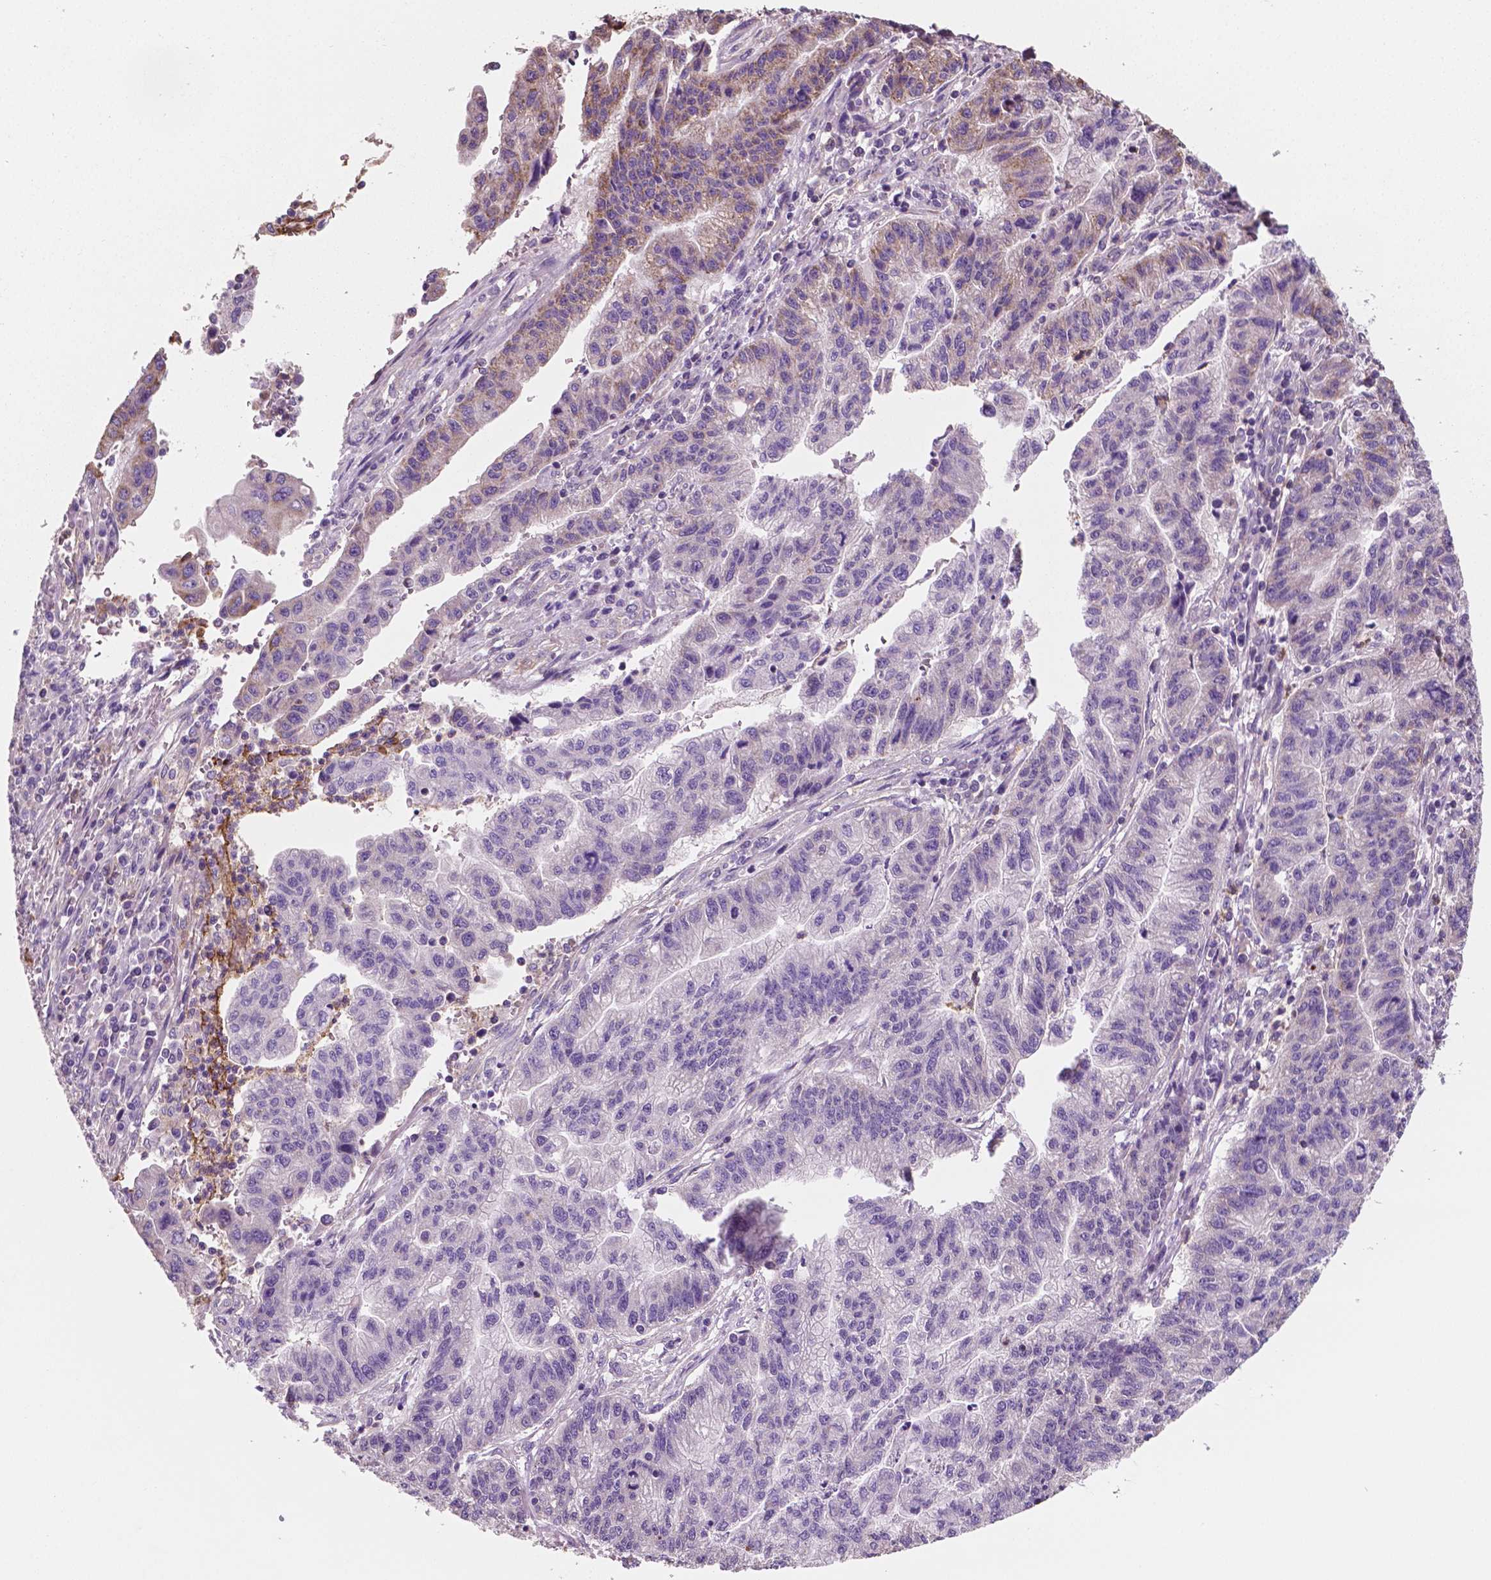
{"staining": {"intensity": "negative", "quantity": "none", "location": "none"}, "tissue": "stomach cancer", "cell_type": "Tumor cells", "image_type": "cancer", "snomed": [{"axis": "morphology", "description": "Adenocarcinoma, NOS"}, {"axis": "topography", "description": "Stomach"}], "caption": "Tumor cells show no significant staining in stomach cancer.", "gene": "PTX3", "patient": {"sex": "male", "age": 83}}